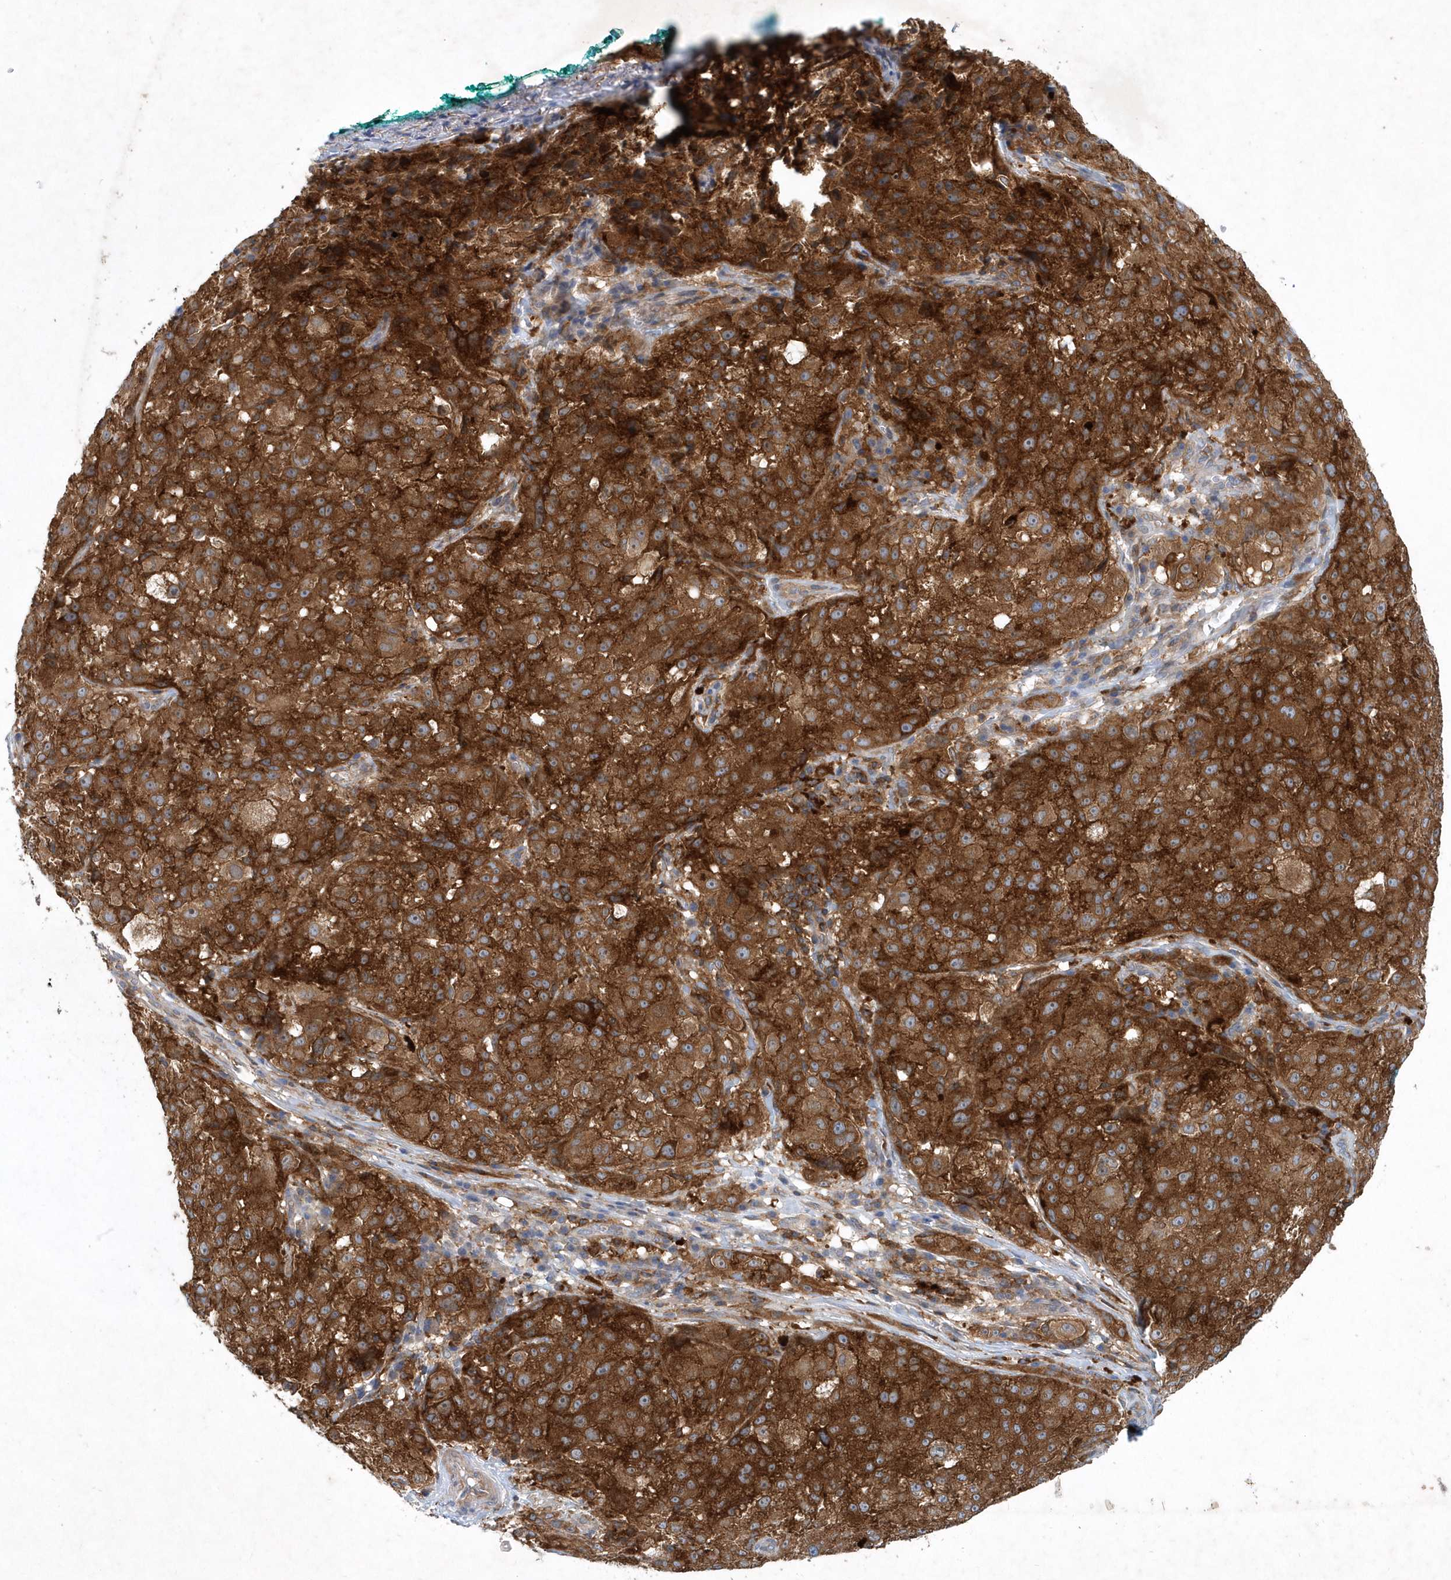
{"staining": {"intensity": "strong", "quantity": ">75%", "location": "cytoplasmic/membranous"}, "tissue": "melanoma", "cell_type": "Tumor cells", "image_type": "cancer", "snomed": [{"axis": "morphology", "description": "Necrosis, NOS"}, {"axis": "morphology", "description": "Malignant melanoma, NOS"}, {"axis": "topography", "description": "Skin"}], "caption": "Melanoma stained with DAB (3,3'-diaminobenzidine) IHC reveals high levels of strong cytoplasmic/membranous expression in approximately >75% of tumor cells.", "gene": "P2RY10", "patient": {"sex": "female", "age": 87}}